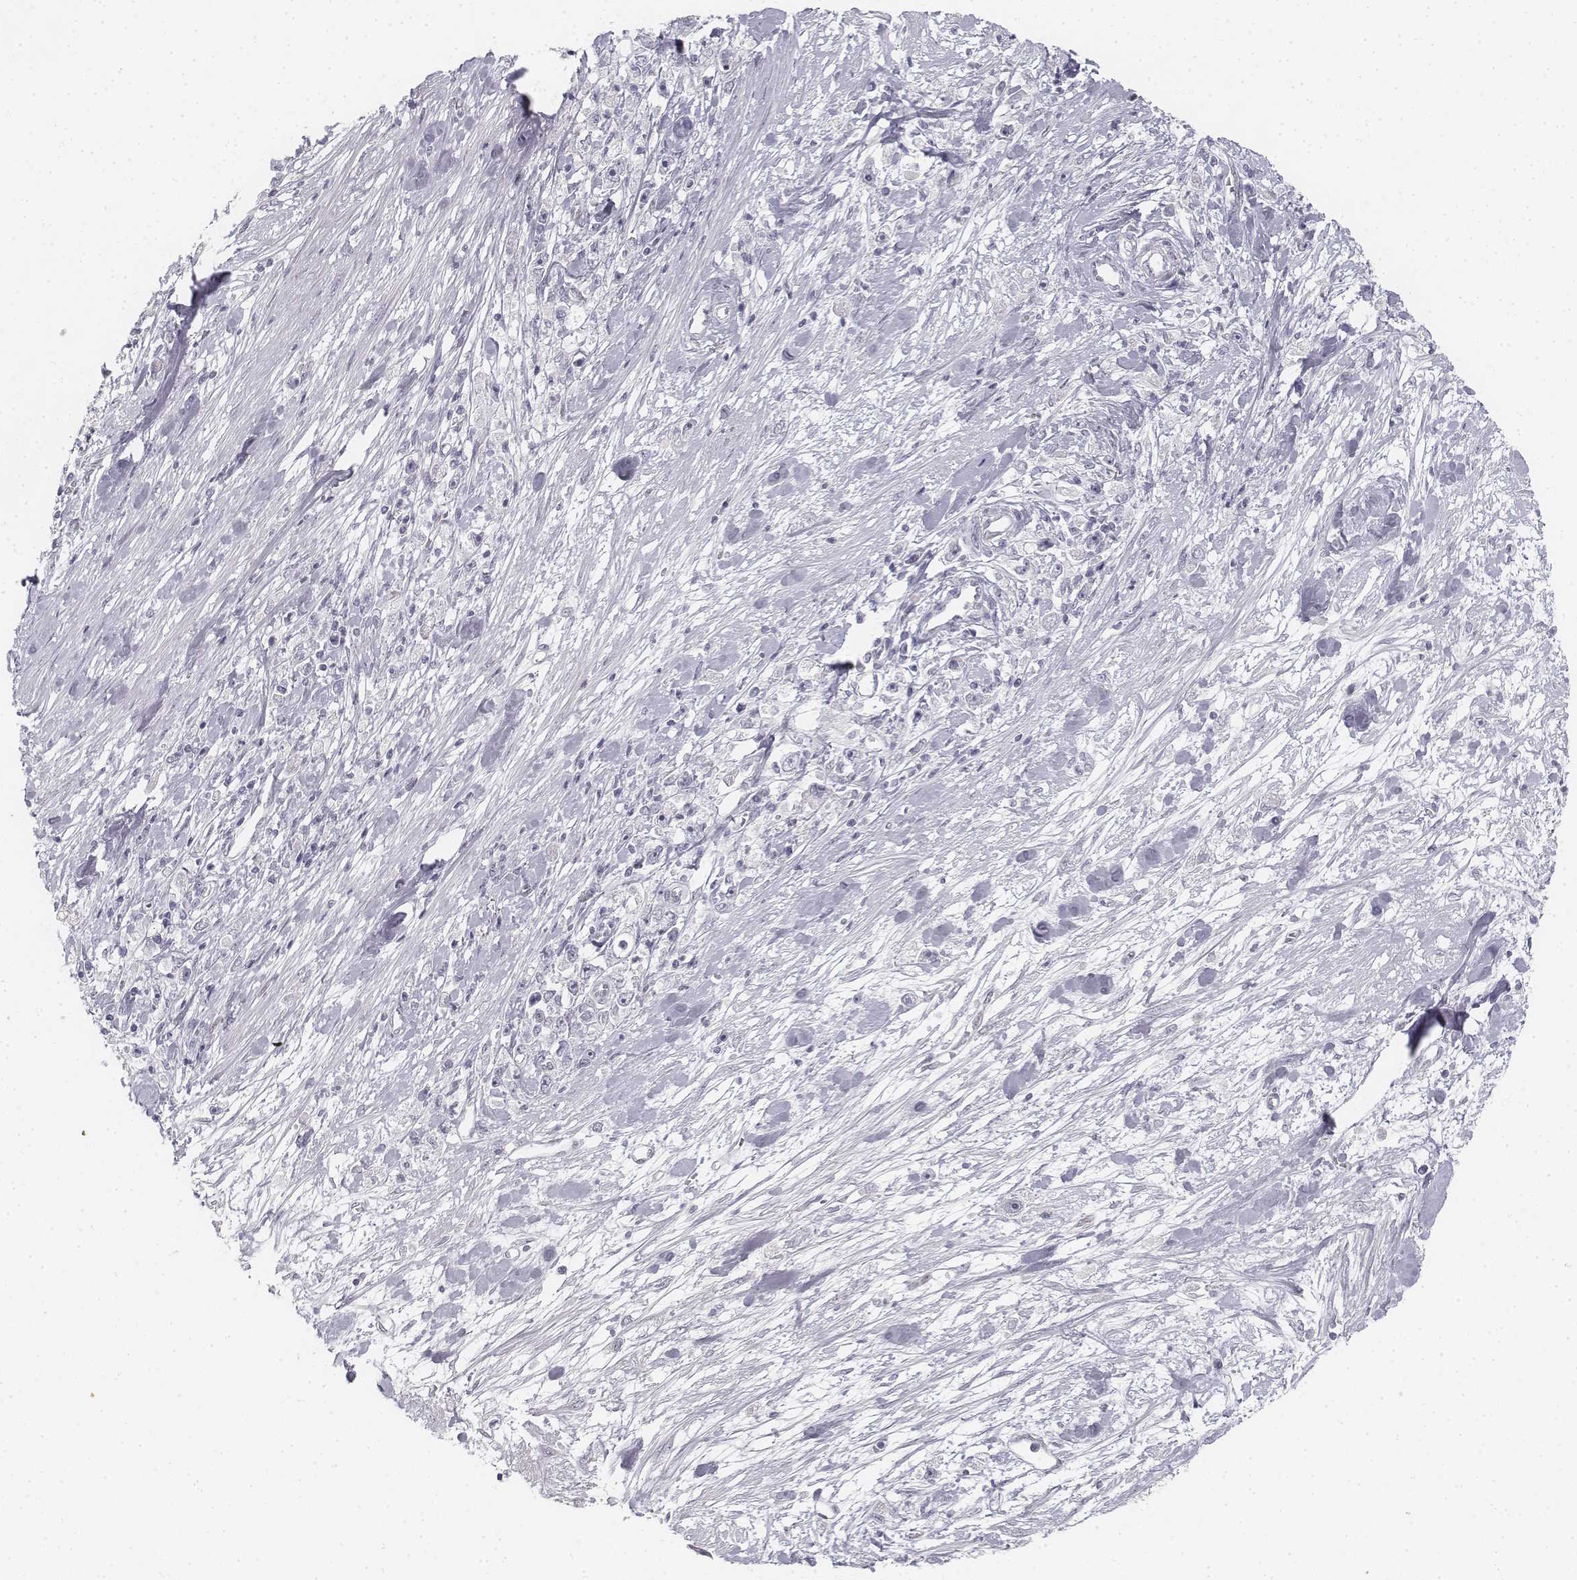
{"staining": {"intensity": "negative", "quantity": "none", "location": "none"}, "tissue": "stomach cancer", "cell_type": "Tumor cells", "image_type": "cancer", "snomed": [{"axis": "morphology", "description": "Adenocarcinoma, NOS"}, {"axis": "topography", "description": "Stomach"}], "caption": "The immunohistochemistry photomicrograph has no significant expression in tumor cells of stomach cancer (adenocarcinoma) tissue. (Stains: DAB (3,3'-diaminobenzidine) immunohistochemistry with hematoxylin counter stain, Microscopy: brightfield microscopy at high magnification).", "gene": "KRTAP2-1", "patient": {"sex": "female", "age": 59}}